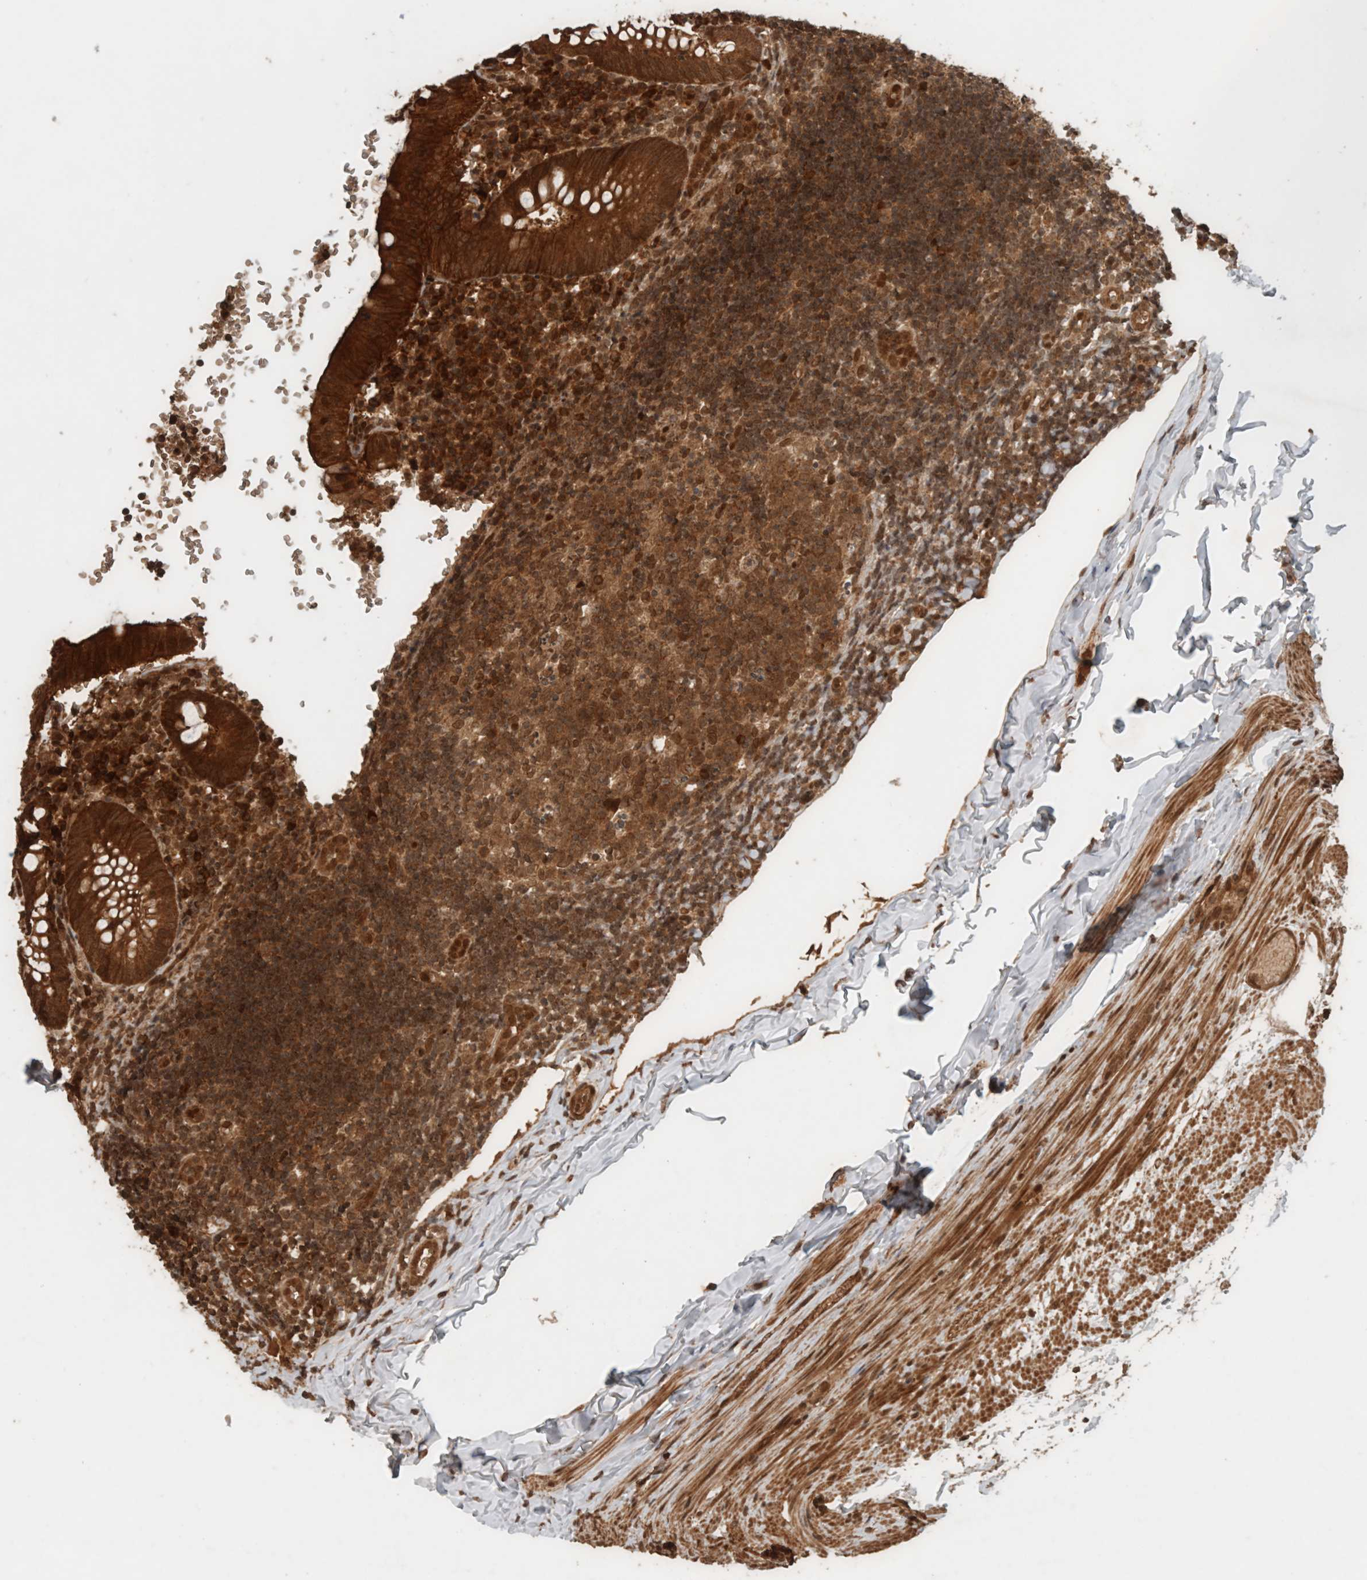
{"staining": {"intensity": "strong", "quantity": ">75%", "location": "cytoplasmic/membranous"}, "tissue": "appendix", "cell_type": "Glandular cells", "image_type": "normal", "snomed": [{"axis": "morphology", "description": "Normal tissue, NOS"}, {"axis": "topography", "description": "Appendix"}], "caption": "Immunohistochemical staining of benign human appendix exhibits strong cytoplasmic/membranous protein expression in approximately >75% of glandular cells.", "gene": "CNTROB", "patient": {"sex": "male", "age": 8}}